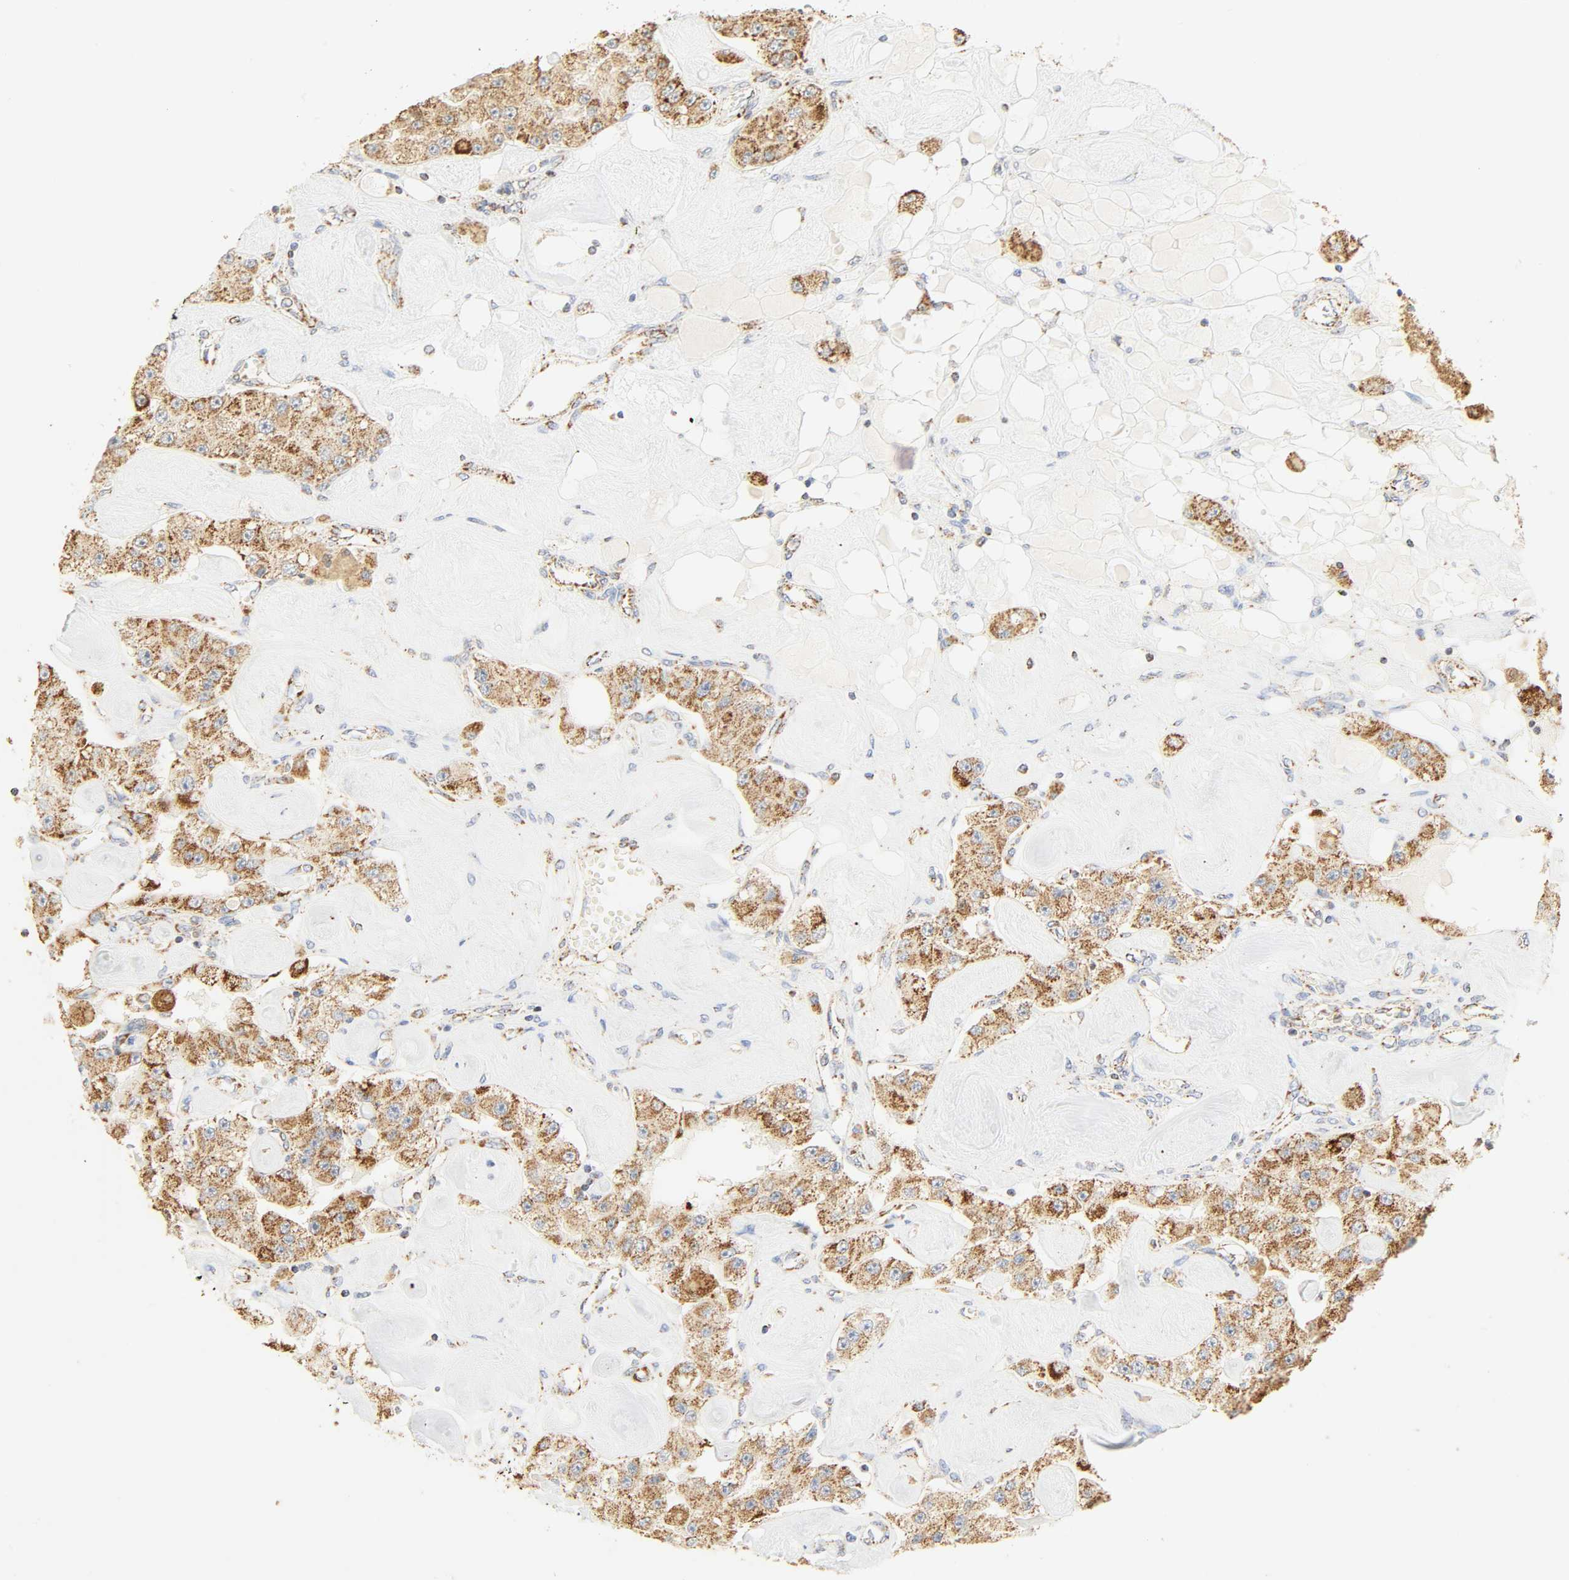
{"staining": {"intensity": "moderate", "quantity": ">75%", "location": "cytoplasmic/membranous"}, "tissue": "carcinoid", "cell_type": "Tumor cells", "image_type": "cancer", "snomed": [{"axis": "morphology", "description": "Carcinoid, malignant, NOS"}, {"axis": "topography", "description": "Pancreas"}], "caption": "Protein staining of carcinoid tissue demonstrates moderate cytoplasmic/membranous positivity in about >75% of tumor cells.", "gene": "ACAT1", "patient": {"sex": "male", "age": 41}}